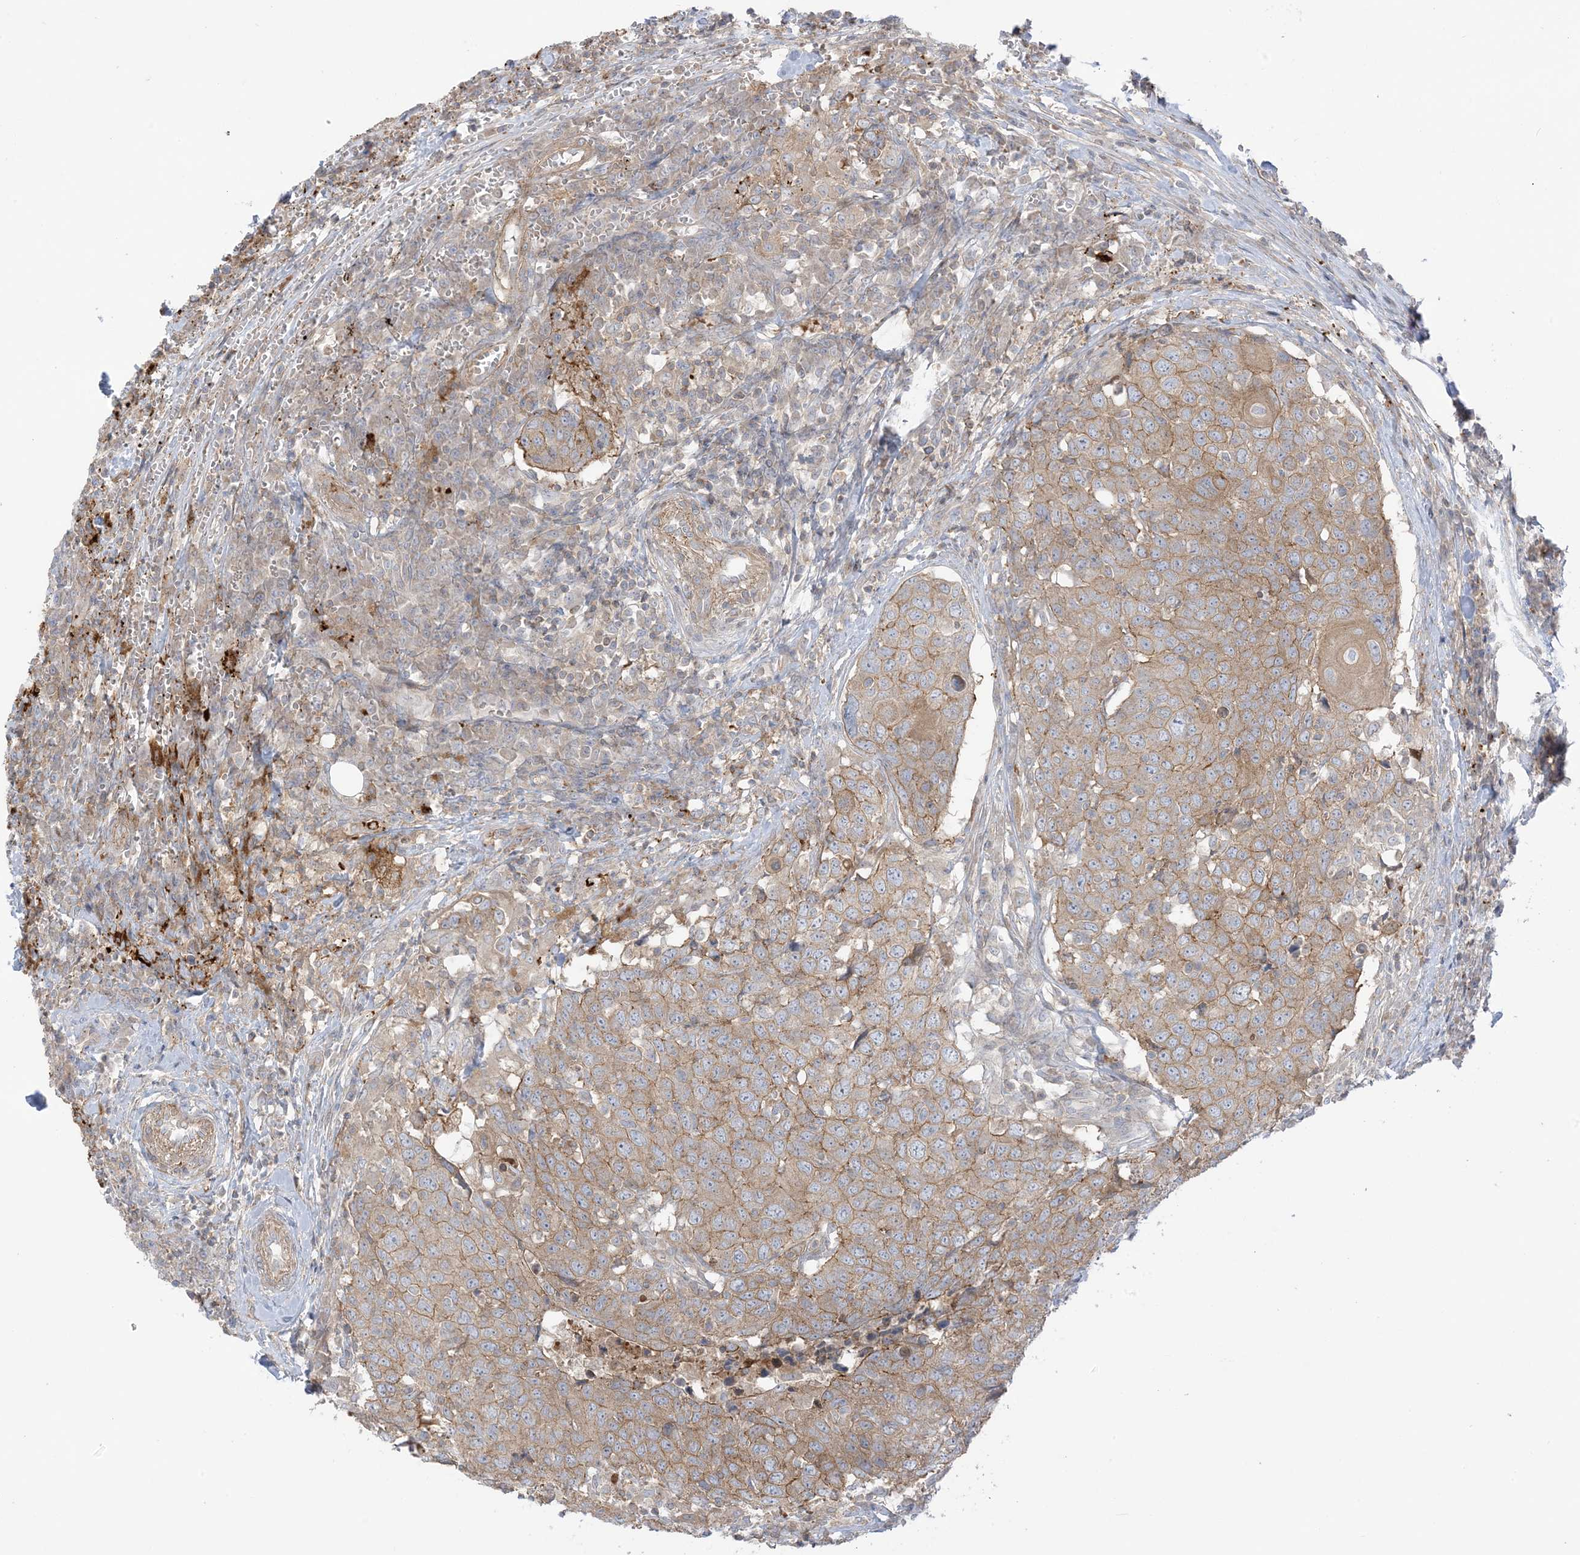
{"staining": {"intensity": "weak", "quantity": ">75%", "location": "cytoplasmic/membranous"}, "tissue": "head and neck cancer", "cell_type": "Tumor cells", "image_type": "cancer", "snomed": [{"axis": "morphology", "description": "Squamous cell carcinoma, NOS"}, {"axis": "topography", "description": "Head-Neck"}], "caption": "Protein expression analysis of human squamous cell carcinoma (head and neck) reveals weak cytoplasmic/membranous staining in about >75% of tumor cells.", "gene": "ICMT", "patient": {"sex": "male", "age": 66}}